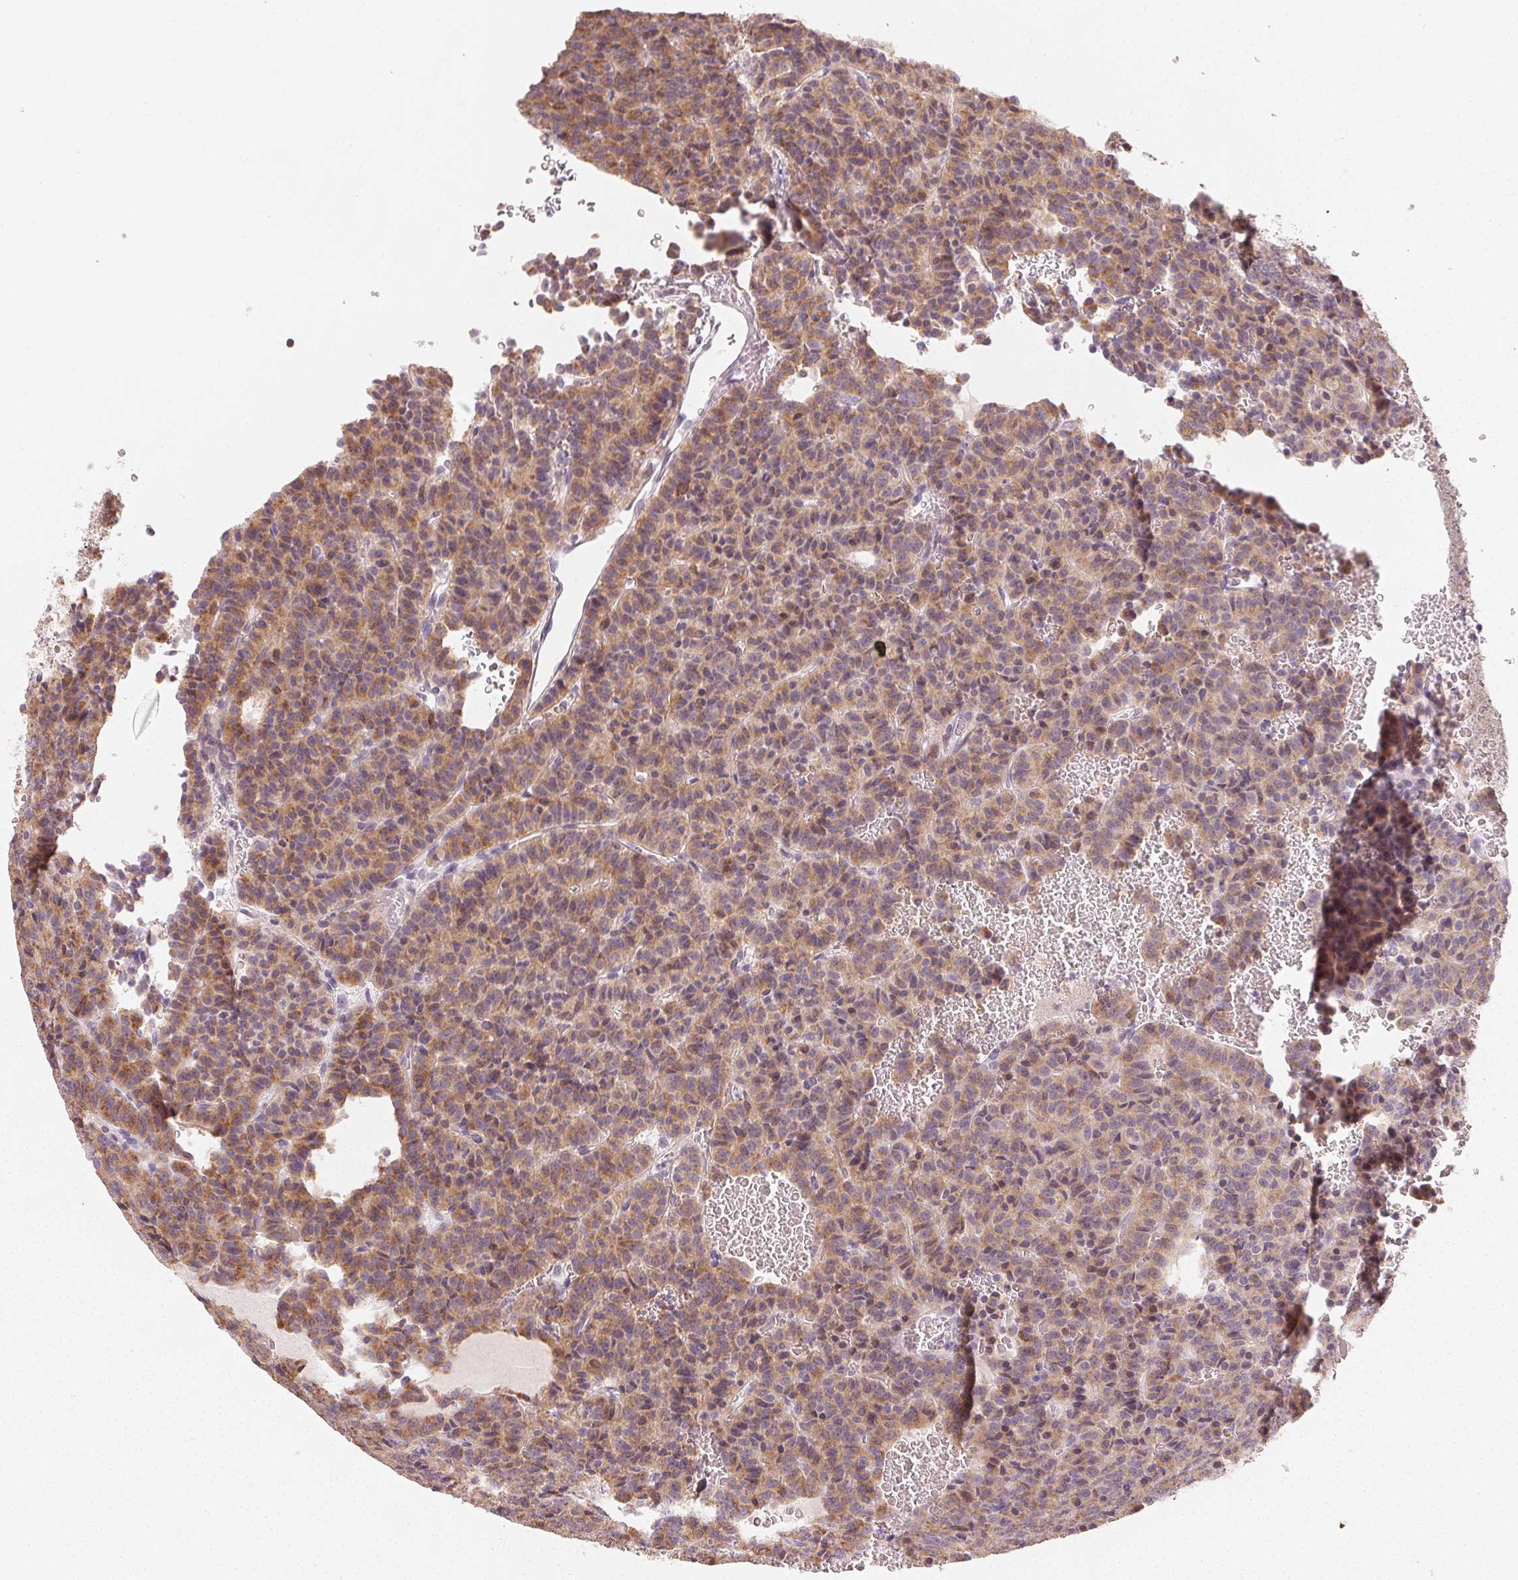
{"staining": {"intensity": "moderate", "quantity": ">75%", "location": "cytoplasmic/membranous"}, "tissue": "carcinoid", "cell_type": "Tumor cells", "image_type": "cancer", "snomed": [{"axis": "morphology", "description": "Carcinoid, malignant, NOS"}, {"axis": "topography", "description": "Lung"}], "caption": "The micrograph reveals immunohistochemical staining of carcinoid. There is moderate cytoplasmic/membranous staining is seen in approximately >75% of tumor cells.", "gene": "MYBL1", "patient": {"sex": "male", "age": 70}}